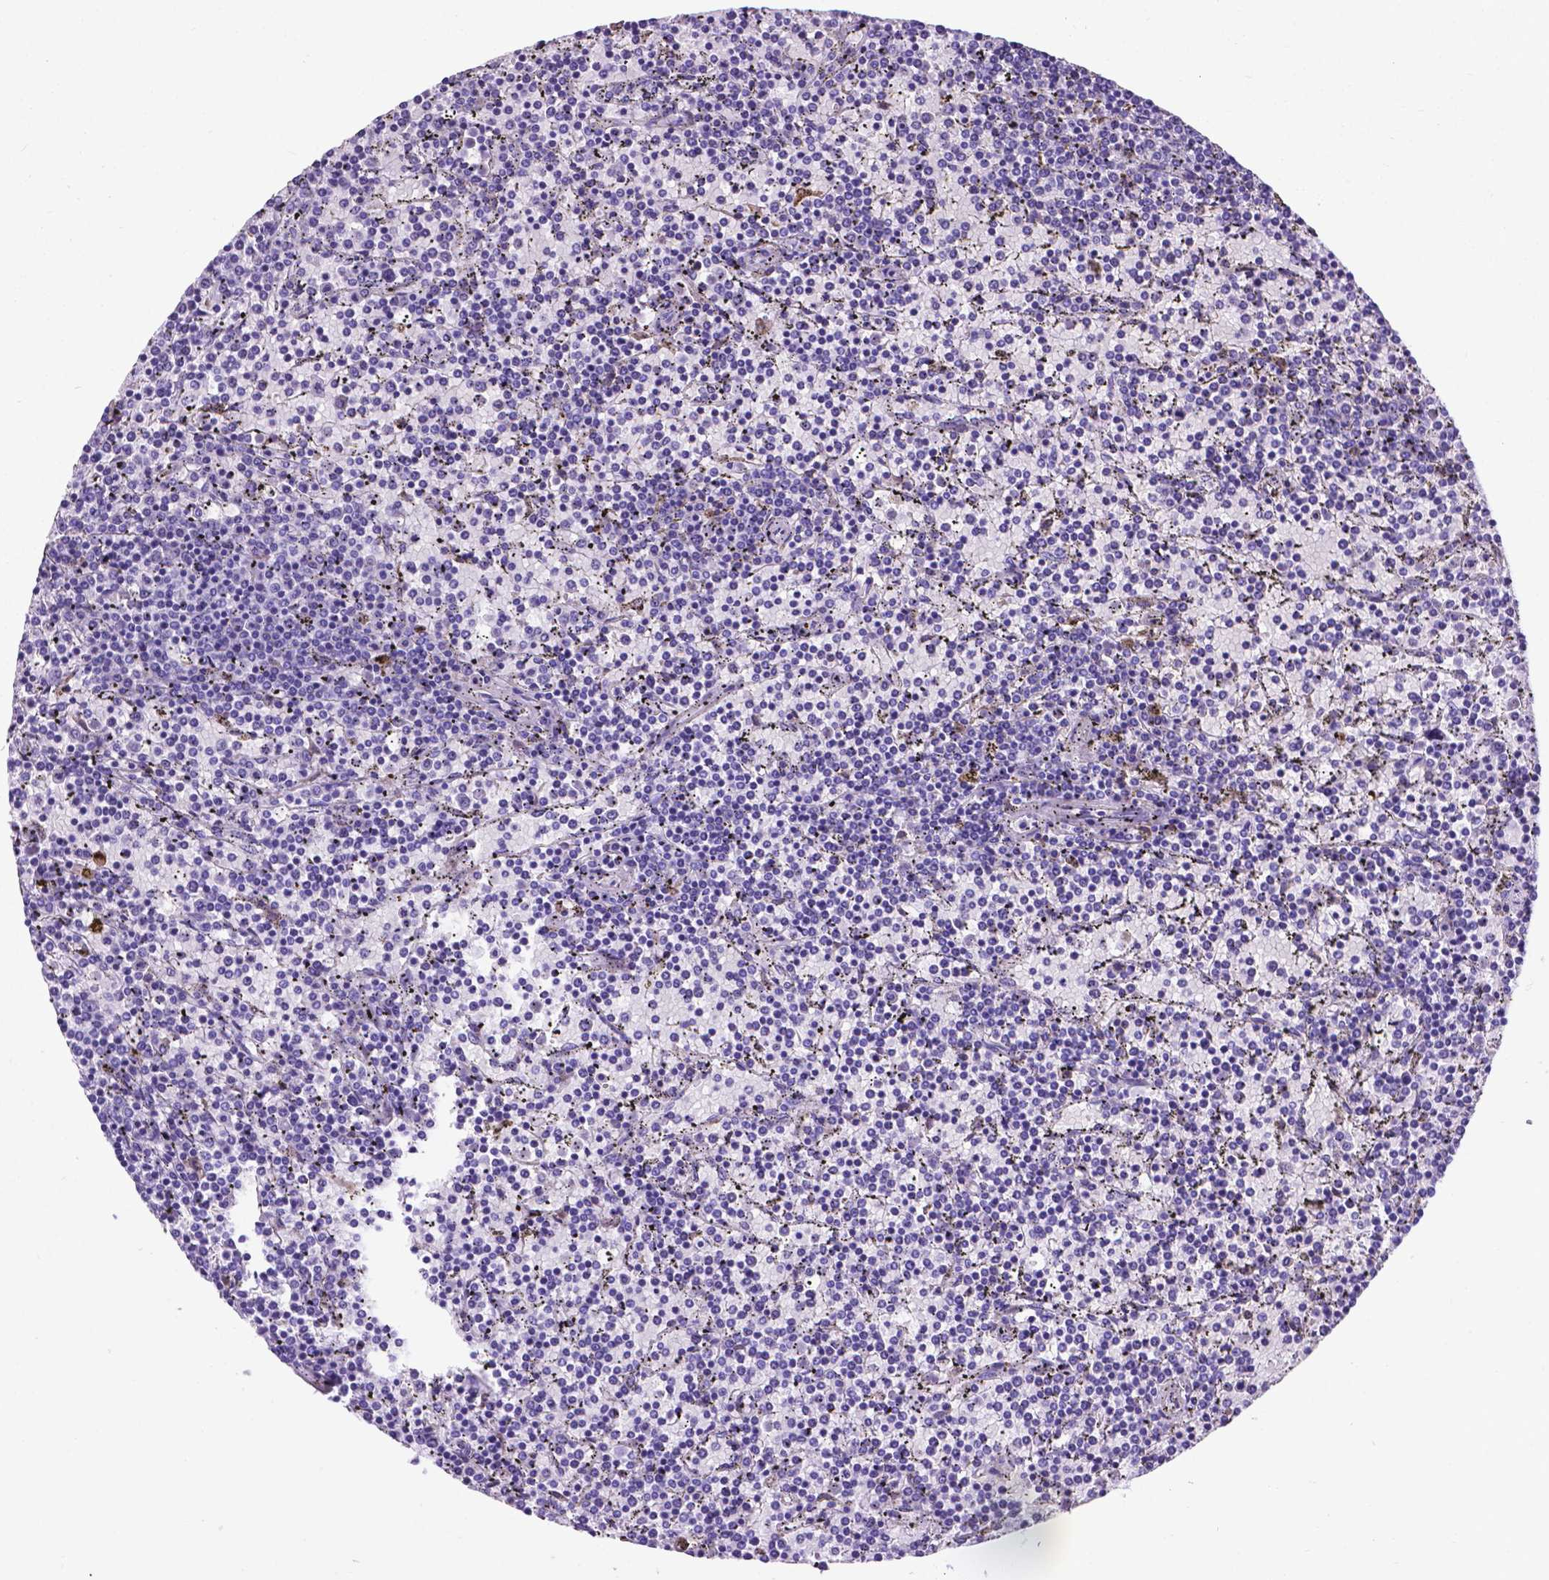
{"staining": {"intensity": "negative", "quantity": "none", "location": "none"}, "tissue": "lymphoma", "cell_type": "Tumor cells", "image_type": "cancer", "snomed": [{"axis": "morphology", "description": "Malignant lymphoma, non-Hodgkin's type, Low grade"}, {"axis": "topography", "description": "Spleen"}], "caption": "Tumor cells are negative for protein expression in human lymphoma.", "gene": "APOE", "patient": {"sex": "female", "age": 77}}